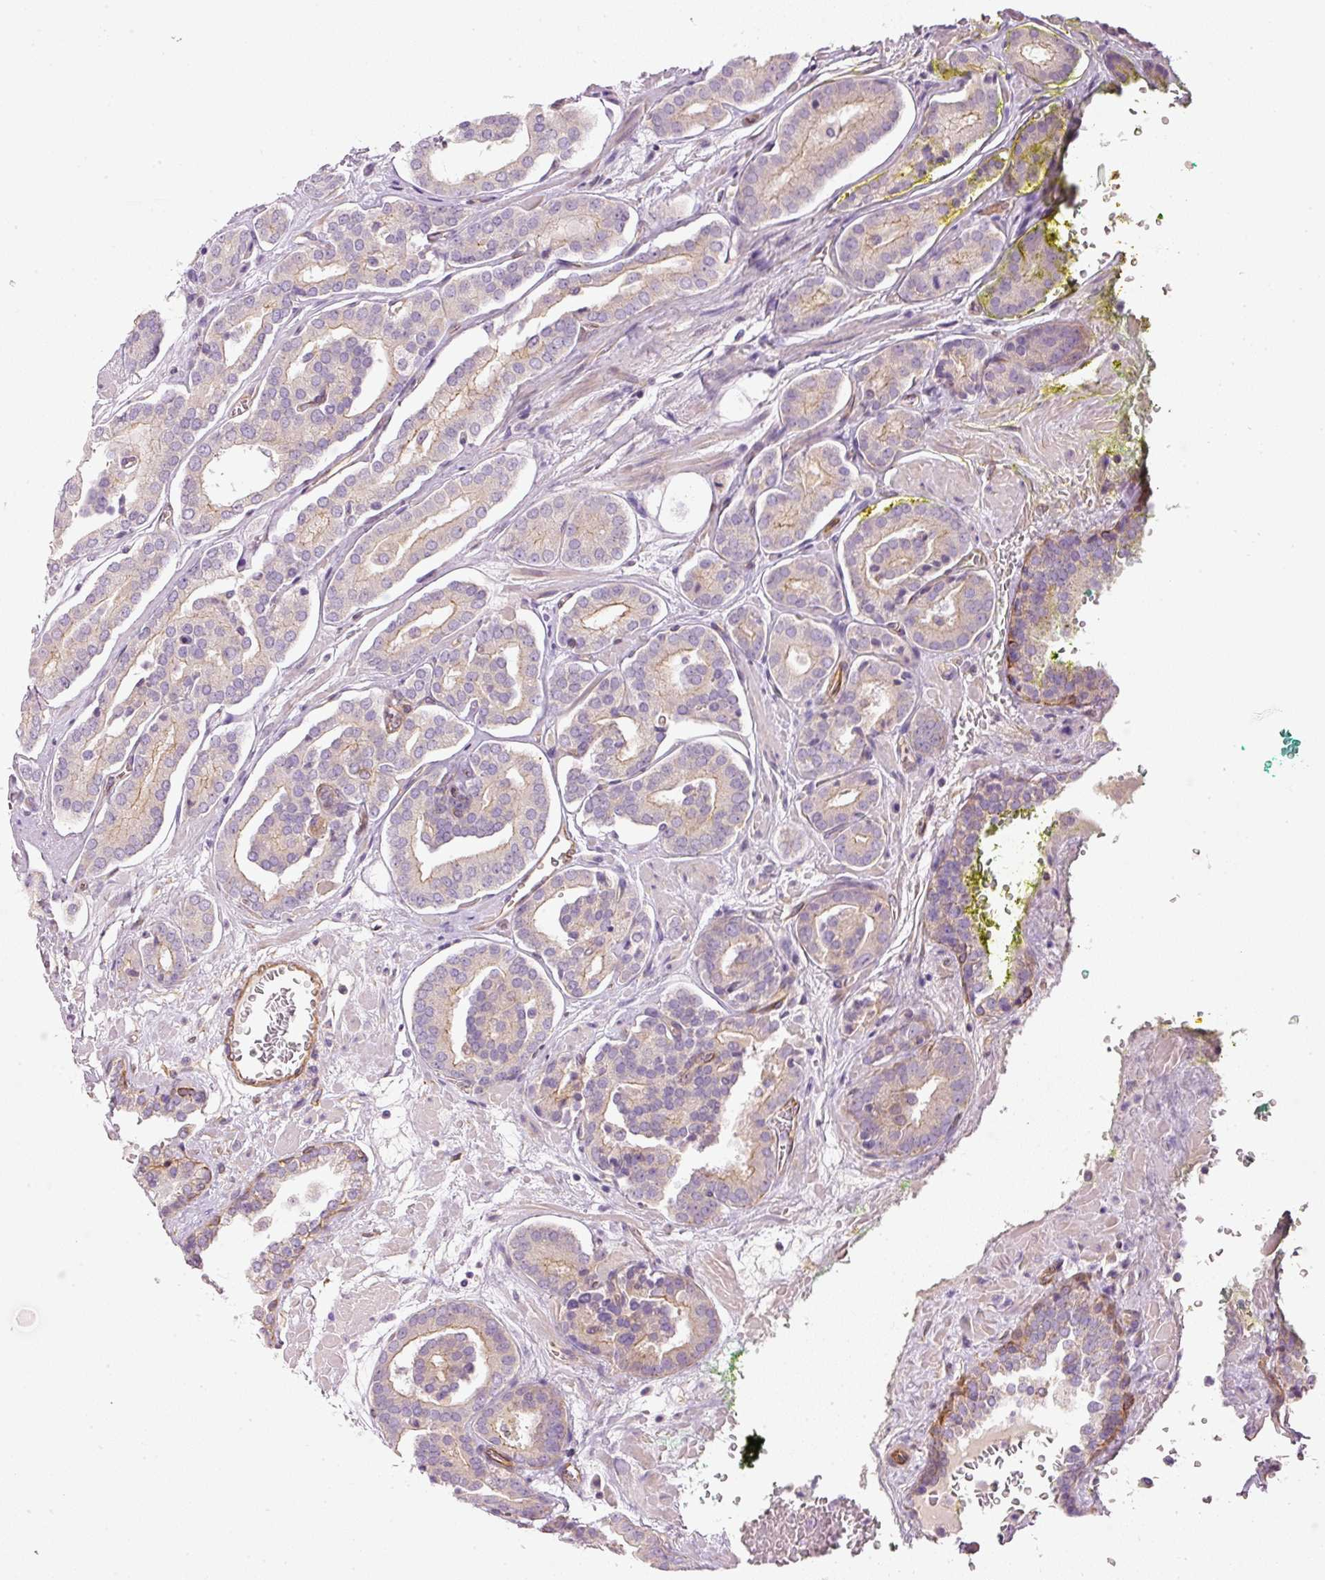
{"staining": {"intensity": "weak", "quantity": "<25%", "location": "cytoplasmic/membranous"}, "tissue": "prostate cancer", "cell_type": "Tumor cells", "image_type": "cancer", "snomed": [{"axis": "morphology", "description": "Adenocarcinoma, High grade"}, {"axis": "topography", "description": "Prostate"}], "caption": "This is an immunohistochemistry (IHC) micrograph of human prostate cancer. There is no staining in tumor cells.", "gene": "OSR2", "patient": {"sex": "male", "age": 66}}